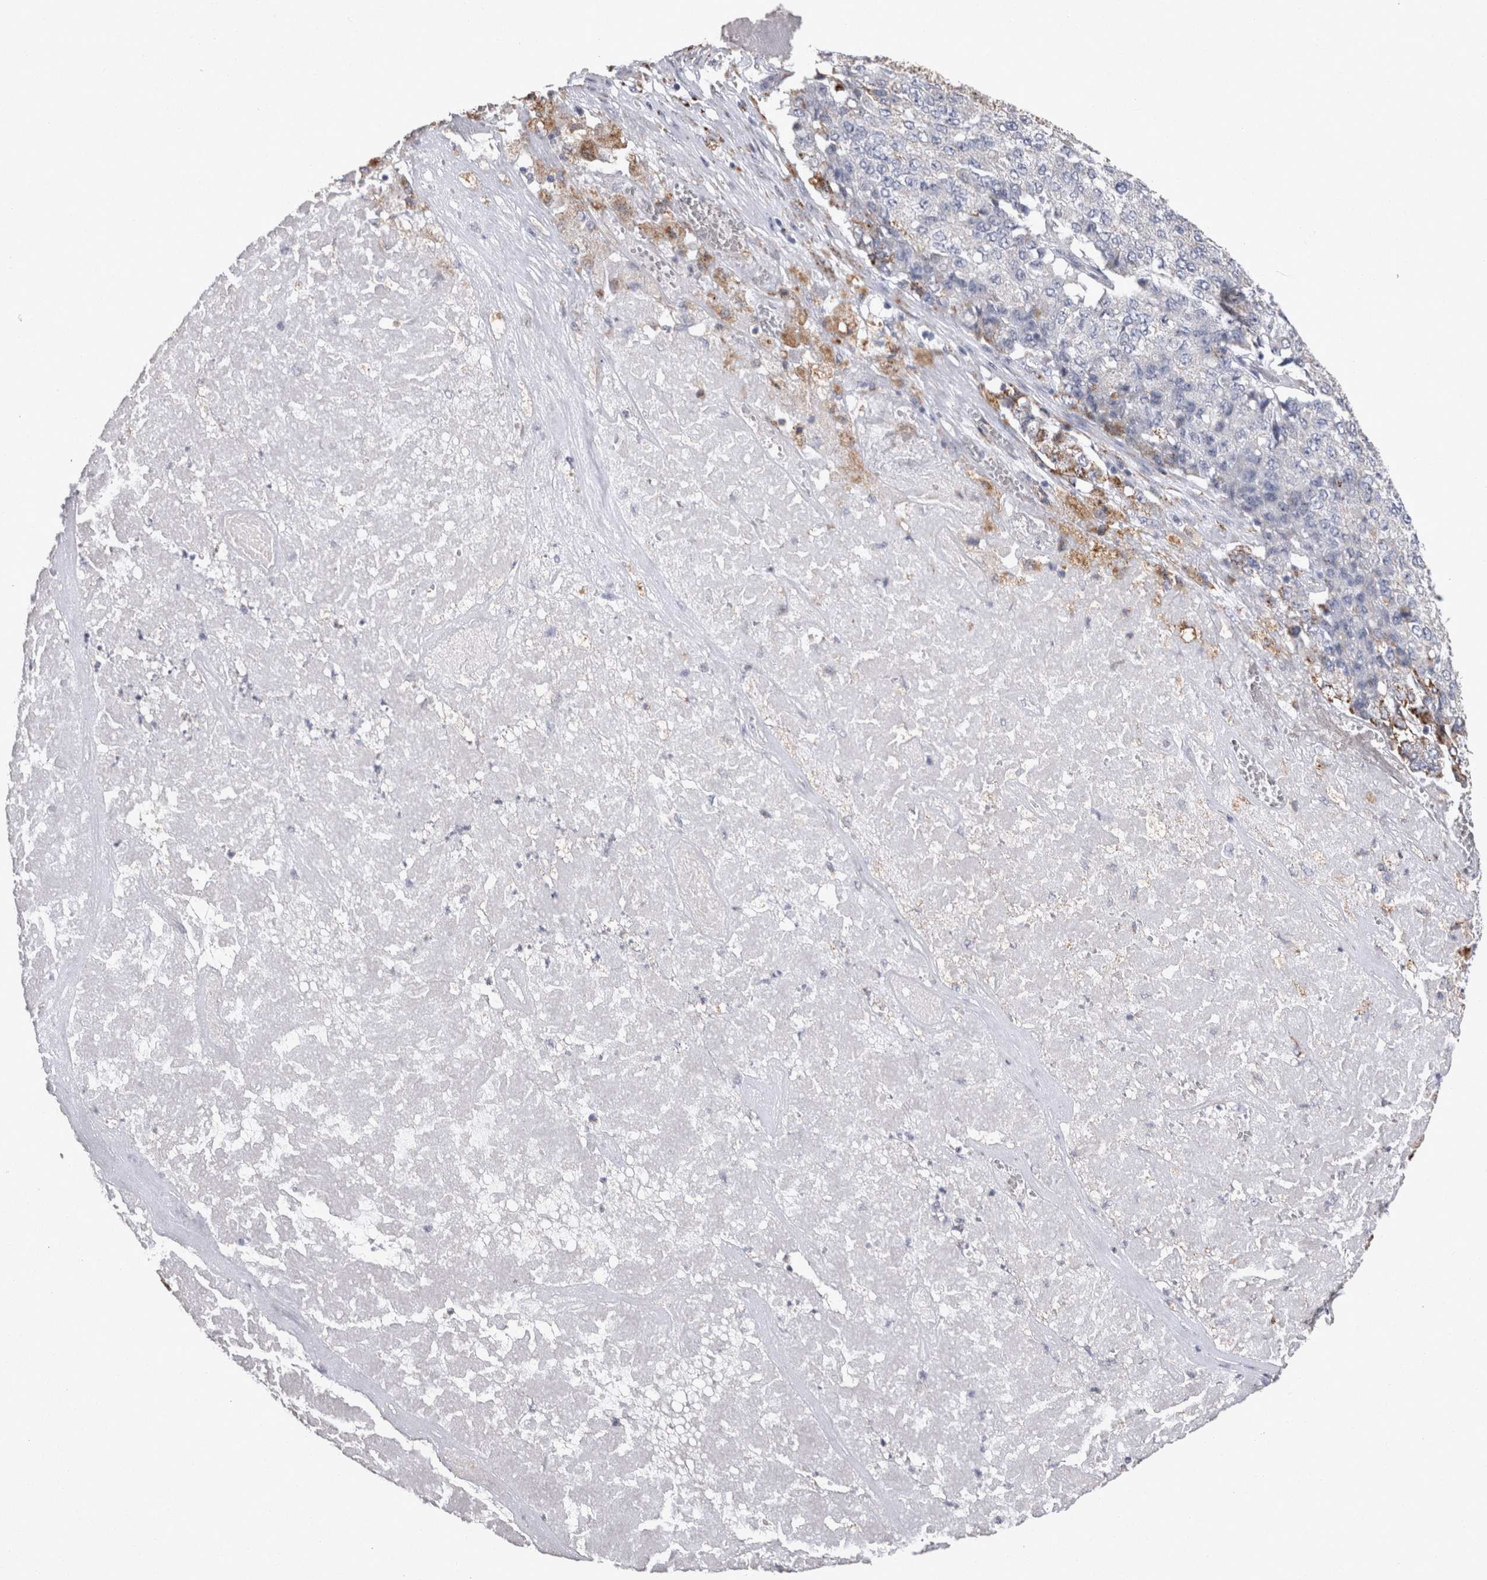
{"staining": {"intensity": "negative", "quantity": "none", "location": "none"}, "tissue": "pancreatic cancer", "cell_type": "Tumor cells", "image_type": "cancer", "snomed": [{"axis": "morphology", "description": "Adenocarcinoma, NOS"}, {"axis": "topography", "description": "Pancreas"}], "caption": "Tumor cells are negative for brown protein staining in pancreatic cancer.", "gene": "DKK3", "patient": {"sex": "male", "age": 50}}